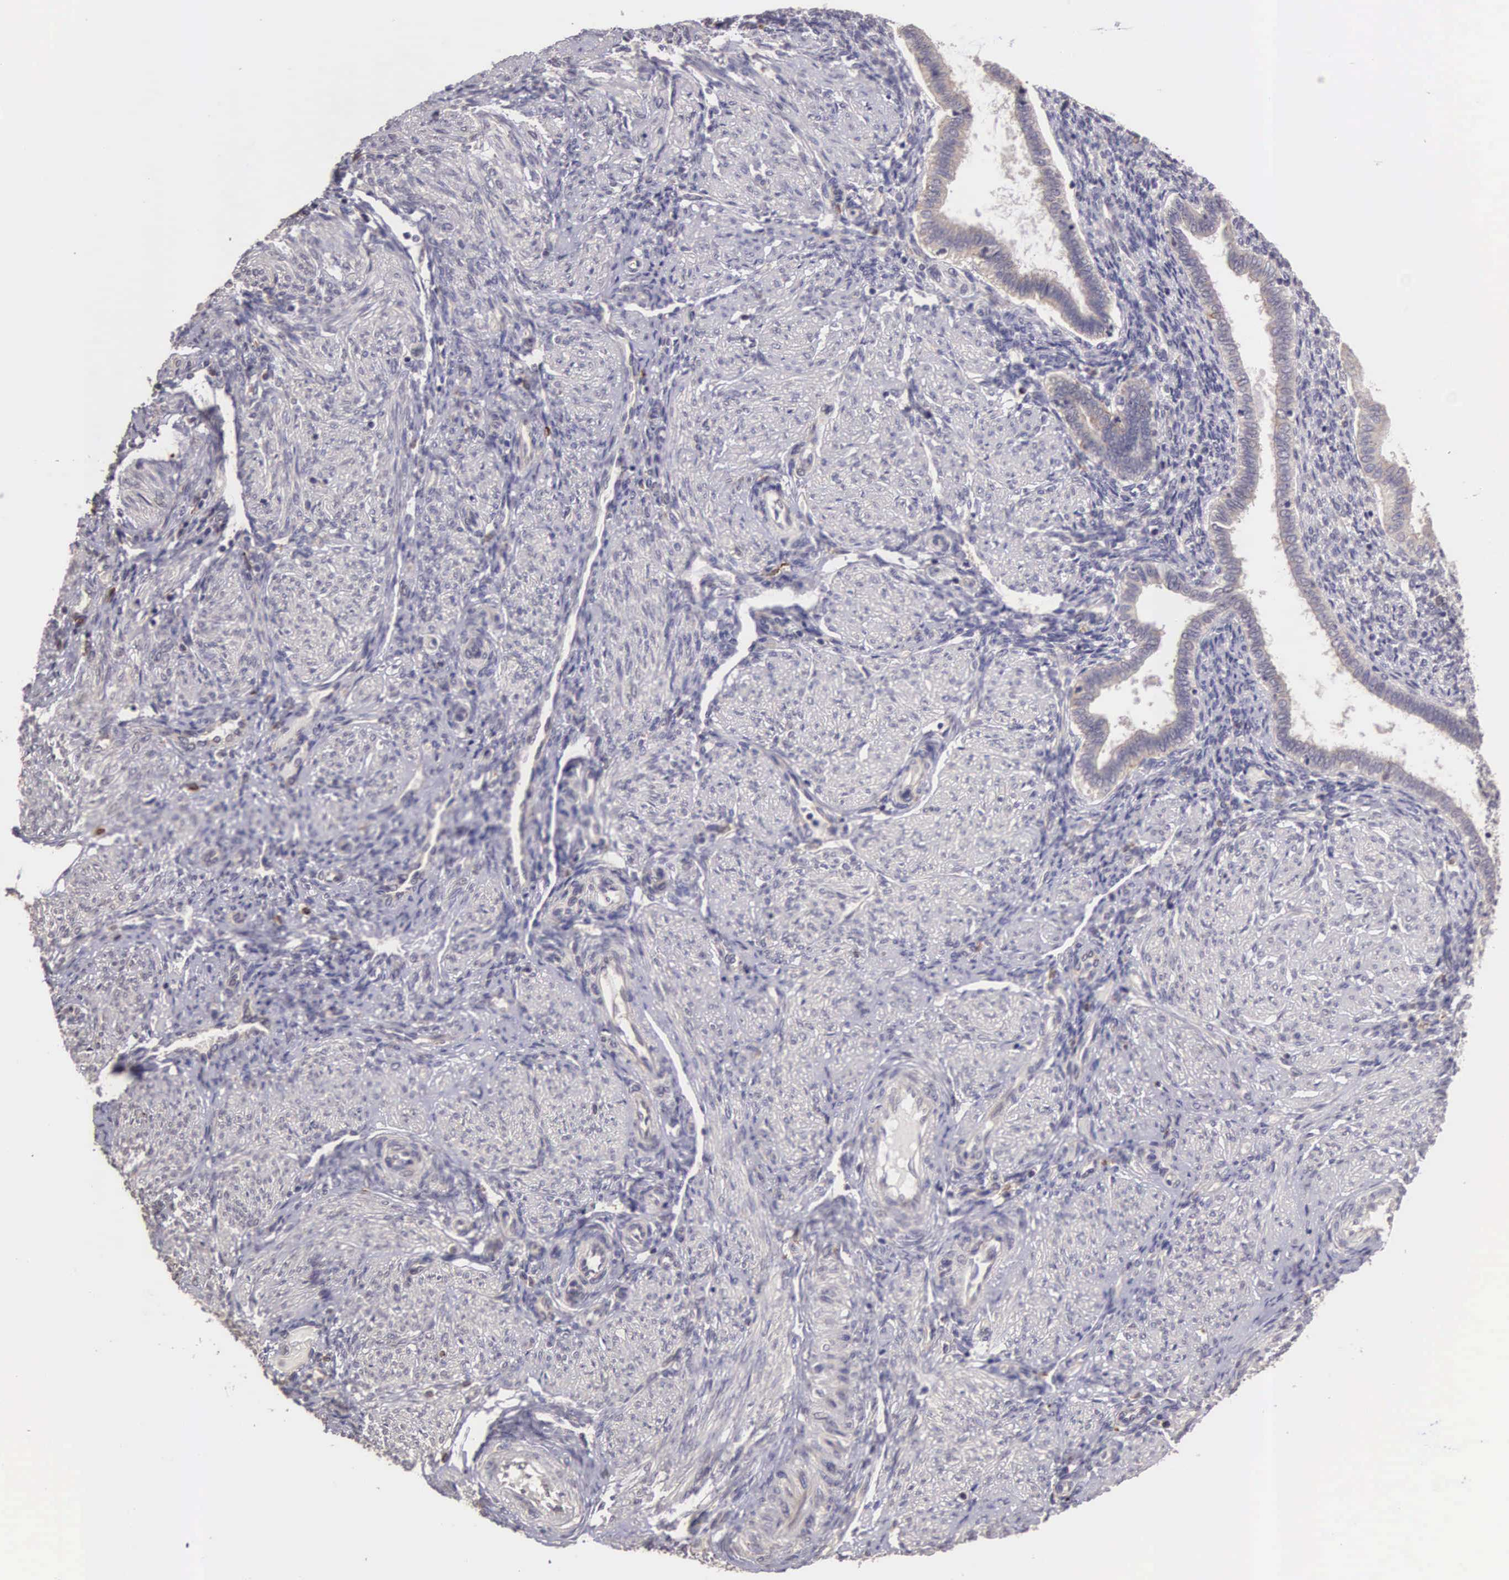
{"staining": {"intensity": "weak", "quantity": "<25%", "location": "cytoplasmic/membranous"}, "tissue": "endometrium", "cell_type": "Cells in endometrial stroma", "image_type": "normal", "snomed": [{"axis": "morphology", "description": "Normal tissue, NOS"}, {"axis": "topography", "description": "Endometrium"}], "caption": "Immunohistochemistry image of unremarkable endometrium: human endometrium stained with DAB reveals no significant protein staining in cells in endometrial stroma.", "gene": "CDC45", "patient": {"sex": "female", "age": 36}}